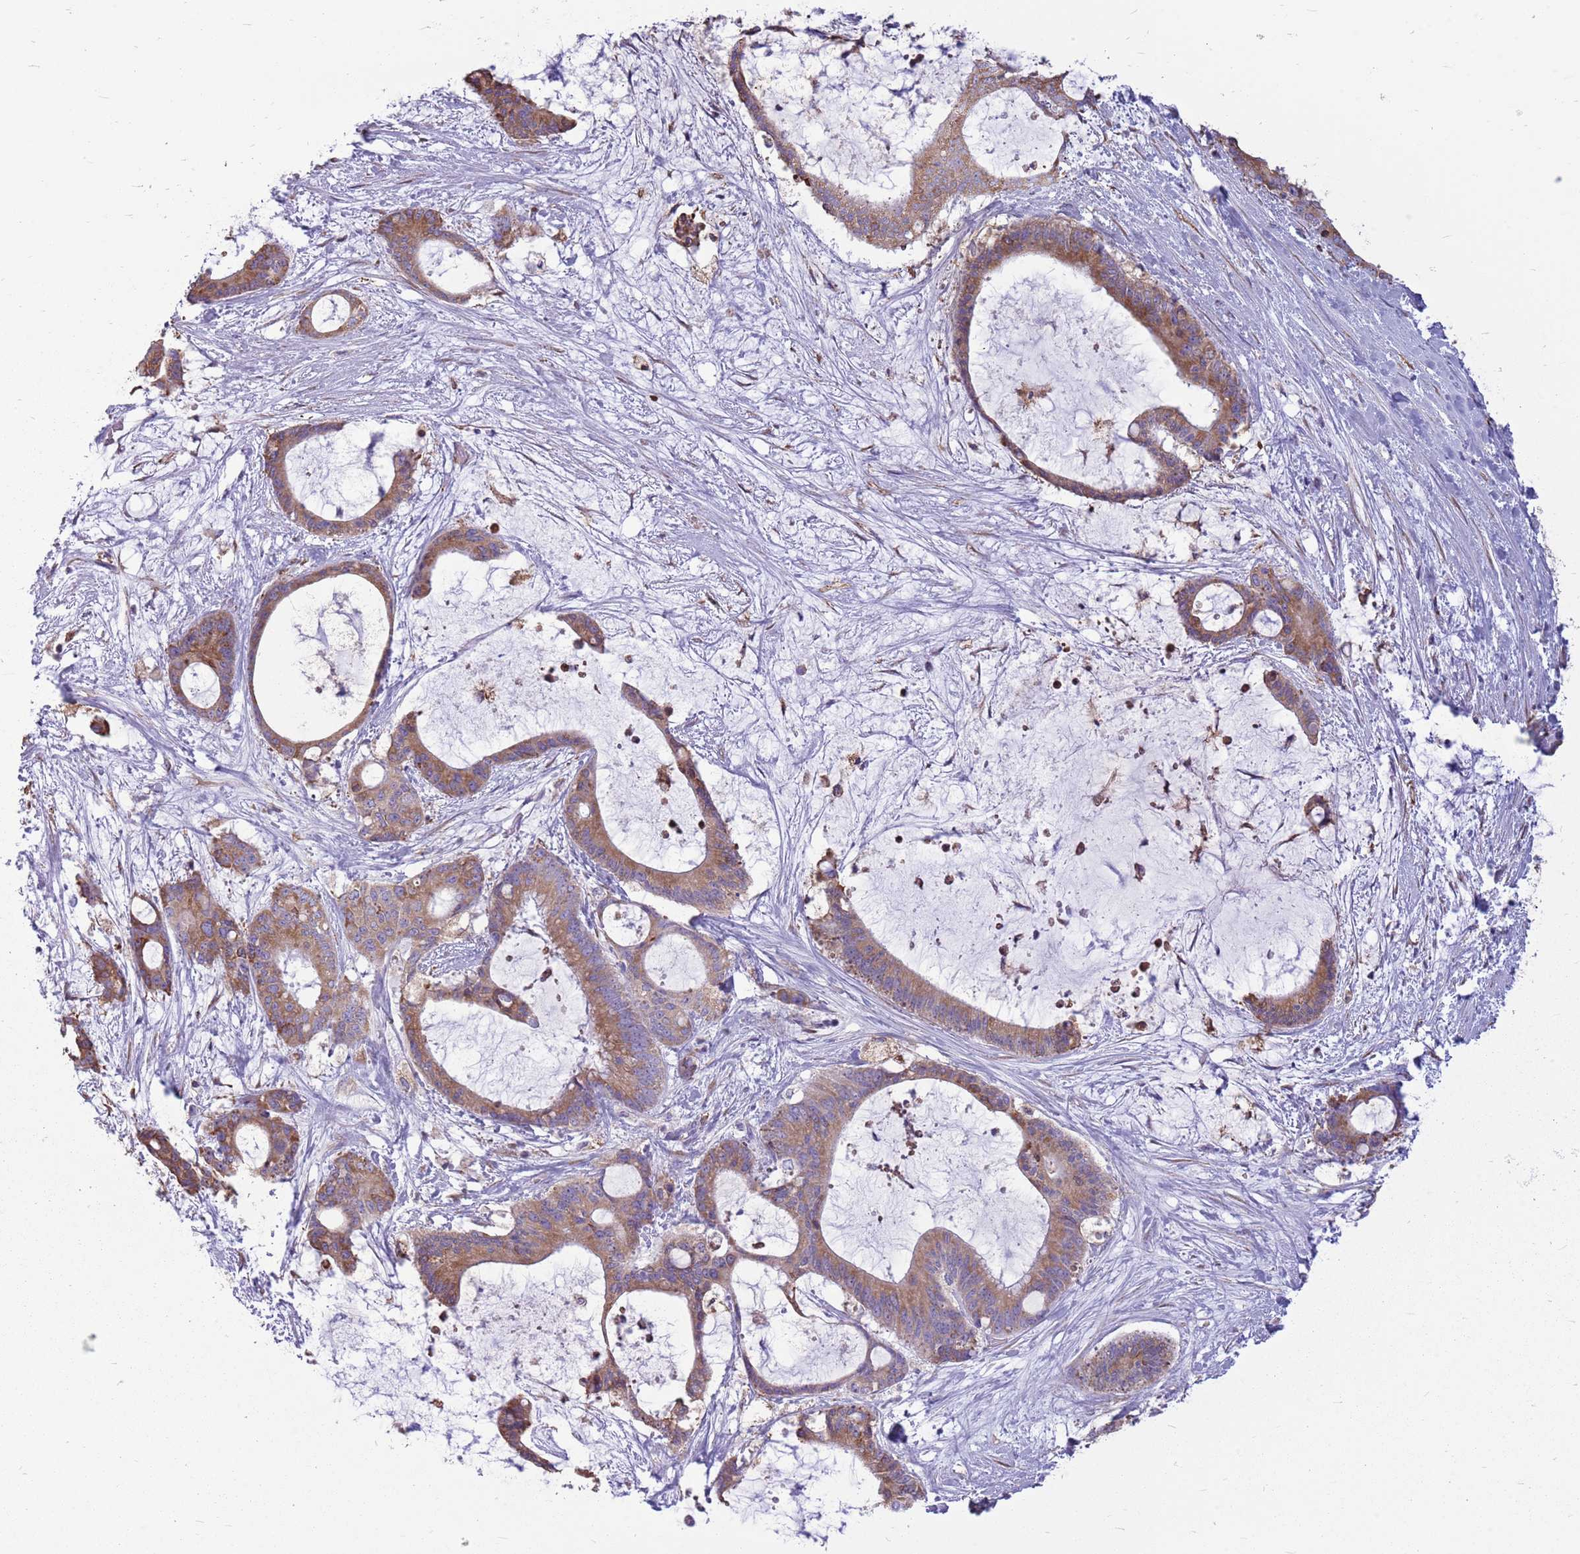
{"staining": {"intensity": "moderate", "quantity": ">75%", "location": "cytoplasmic/membranous"}, "tissue": "liver cancer", "cell_type": "Tumor cells", "image_type": "cancer", "snomed": [{"axis": "morphology", "description": "Normal tissue, NOS"}, {"axis": "morphology", "description": "Cholangiocarcinoma"}, {"axis": "topography", "description": "Liver"}, {"axis": "topography", "description": "Peripheral nerve tissue"}], "caption": "DAB (3,3'-diaminobenzidine) immunohistochemical staining of liver cholangiocarcinoma reveals moderate cytoplasmic/membranous protein staining in about >75% of tumor cells.", "gene": "KCTD19", "patient": {"sex": "female", "age": 73}}